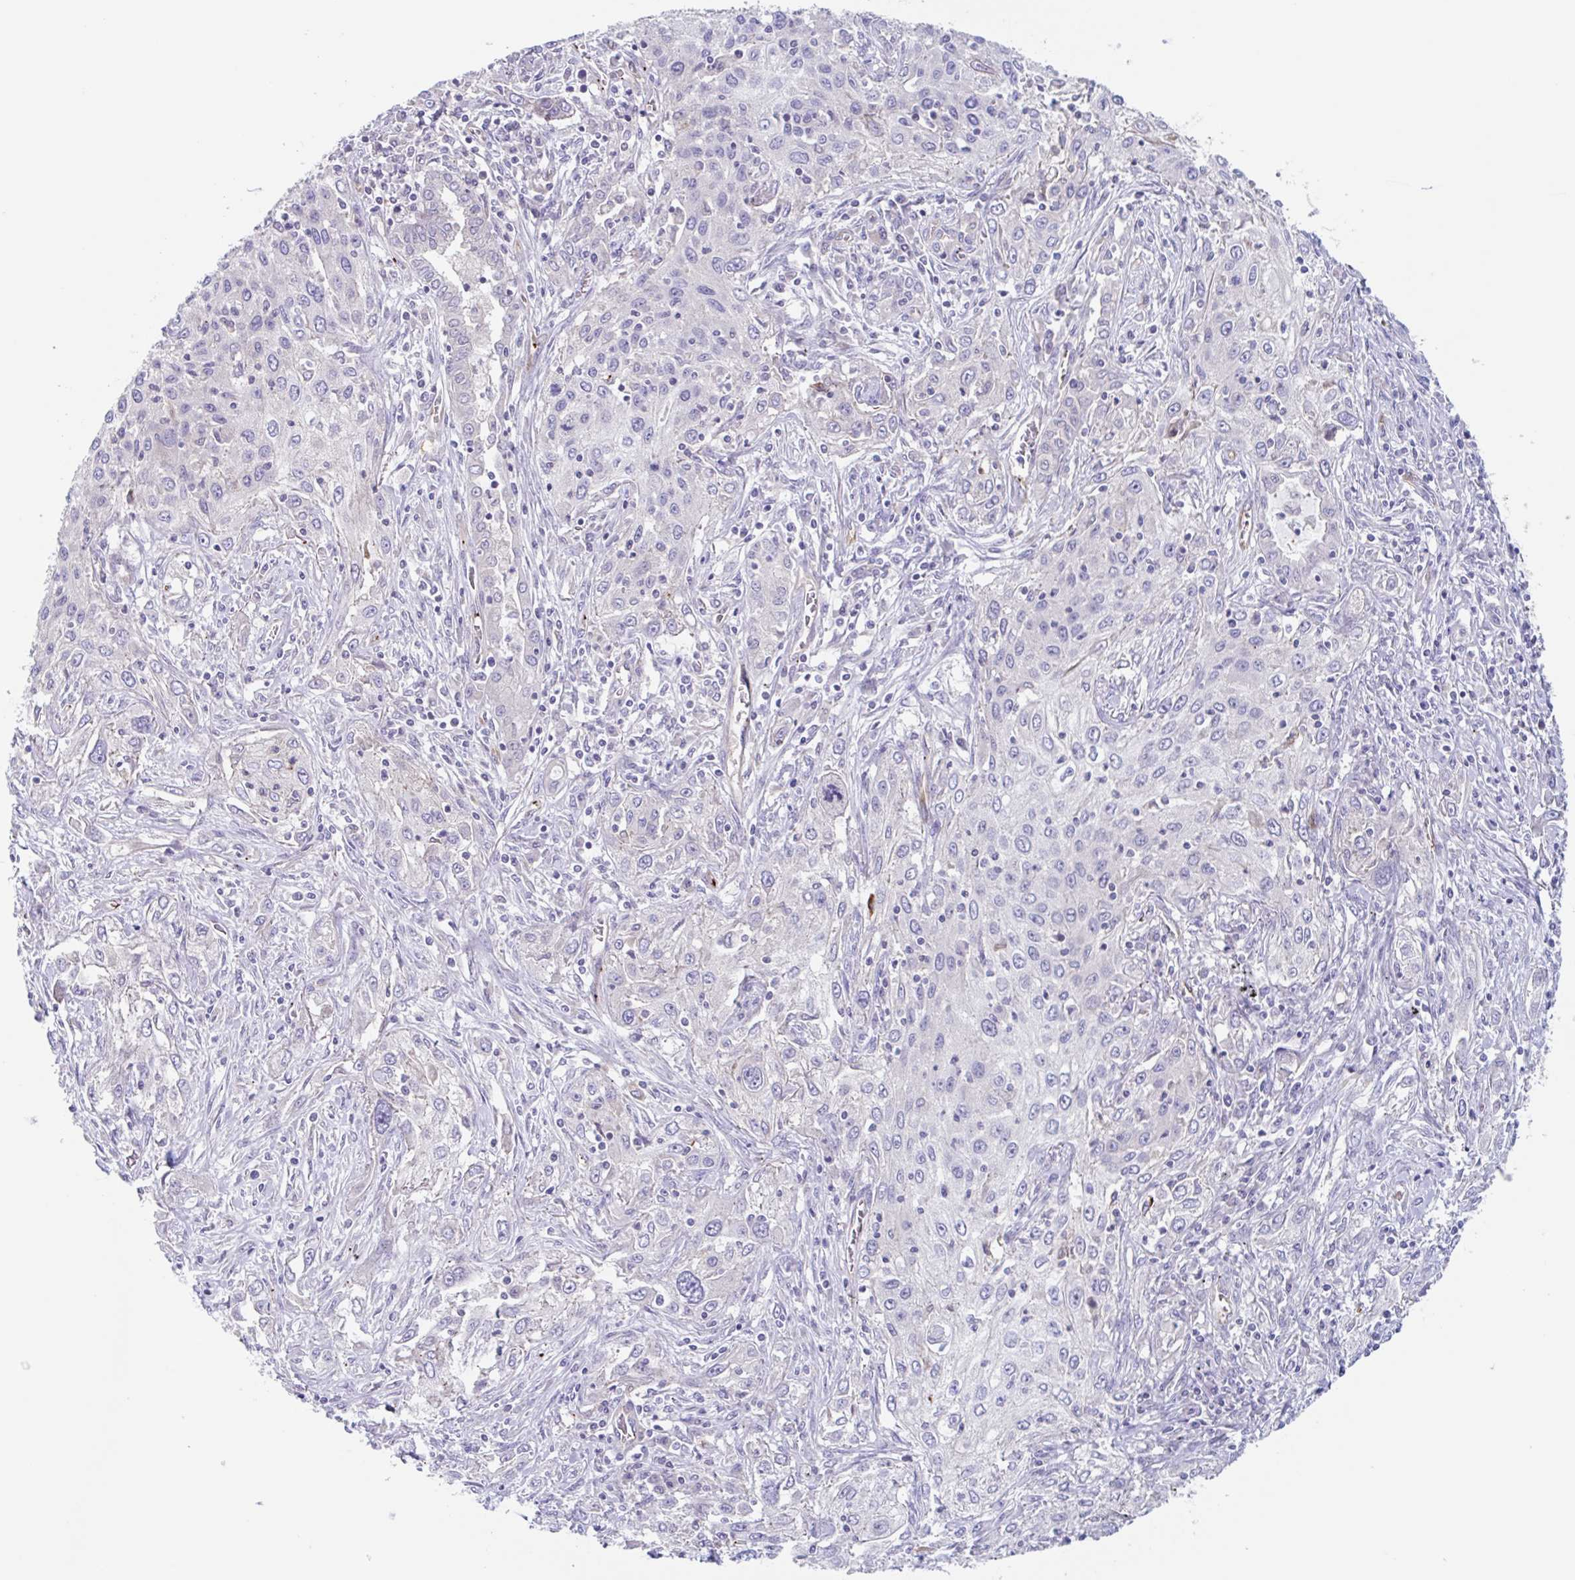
{"staining": {"intensity": "negative", "quantity": "none", "location": "none"}, "tissue": "lung cancer", "cell_type": "Tumor cells", "image_type": "cancer", "snomed": [{"axis": "morphology", "description": "Squamous cell carcinoma, NOS"}, {"axis": "topography", "description": "Lung"}], "caption": "A high-resolution micrograph shows immunohistochemistry (IHC) staining of lung cancer (squamous cell carcinoma), which shows no significant staining in tumor cells.", "gene": "EHD4", "patient": {"sex": "female", "age": 69}}